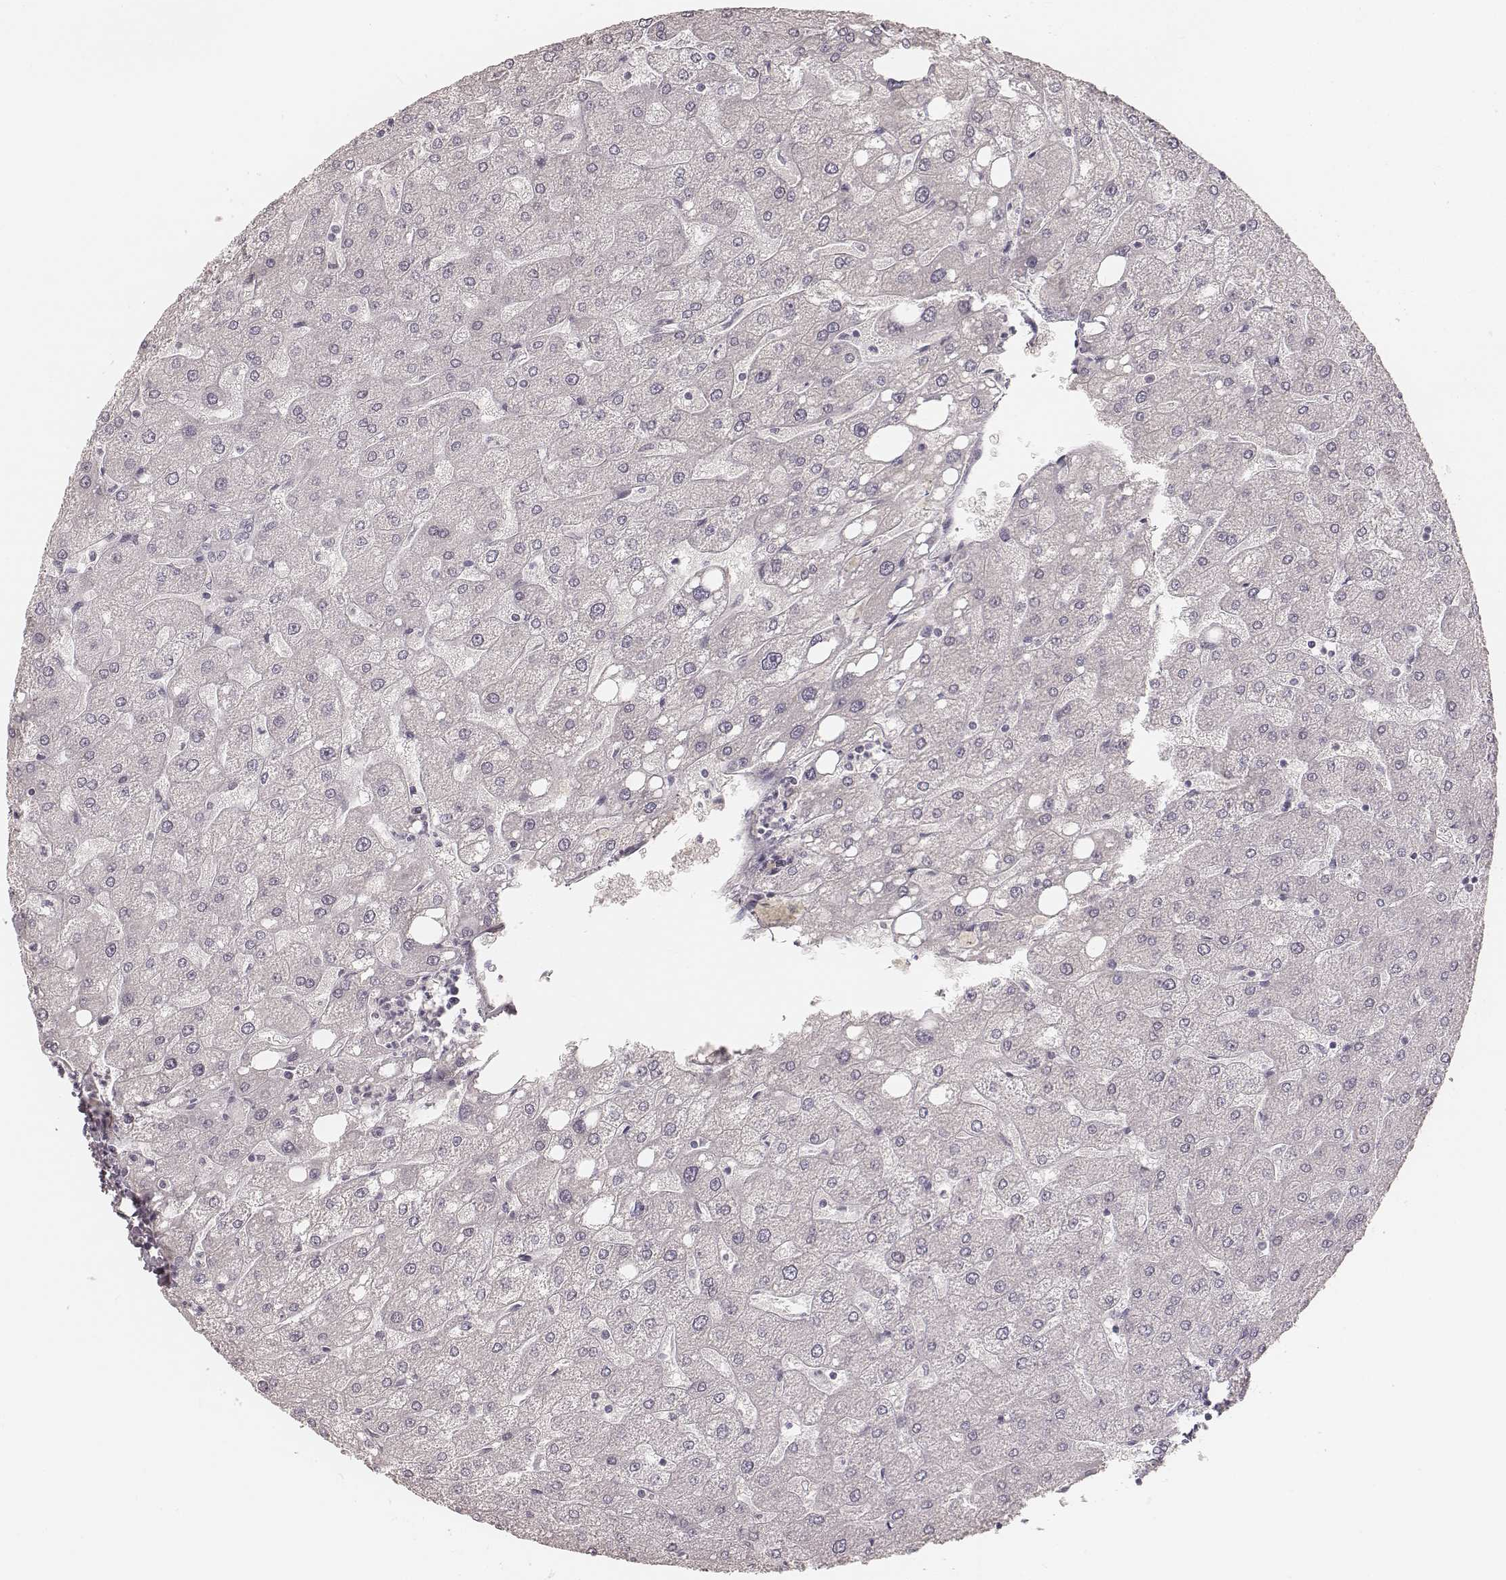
{"staining": {"intensity": "negative", "quantity": "none", "location": "none"}, "tissue": "liver", "cell_type": "Cholangiocytes", "image_type": "normal", "snomed": [{"axis": "morphology", "description": "Normal tissue, NOS"}, {"axis": "topography", "description": "Liver"}], "caption": "IHC of benign liver exhibits no staining in cholangiocytes. (Immunohistochemistry, brightfield microscopy, high magnification).", "gene": "KRT26", "patient": {"sex": "male", "age": 67}}